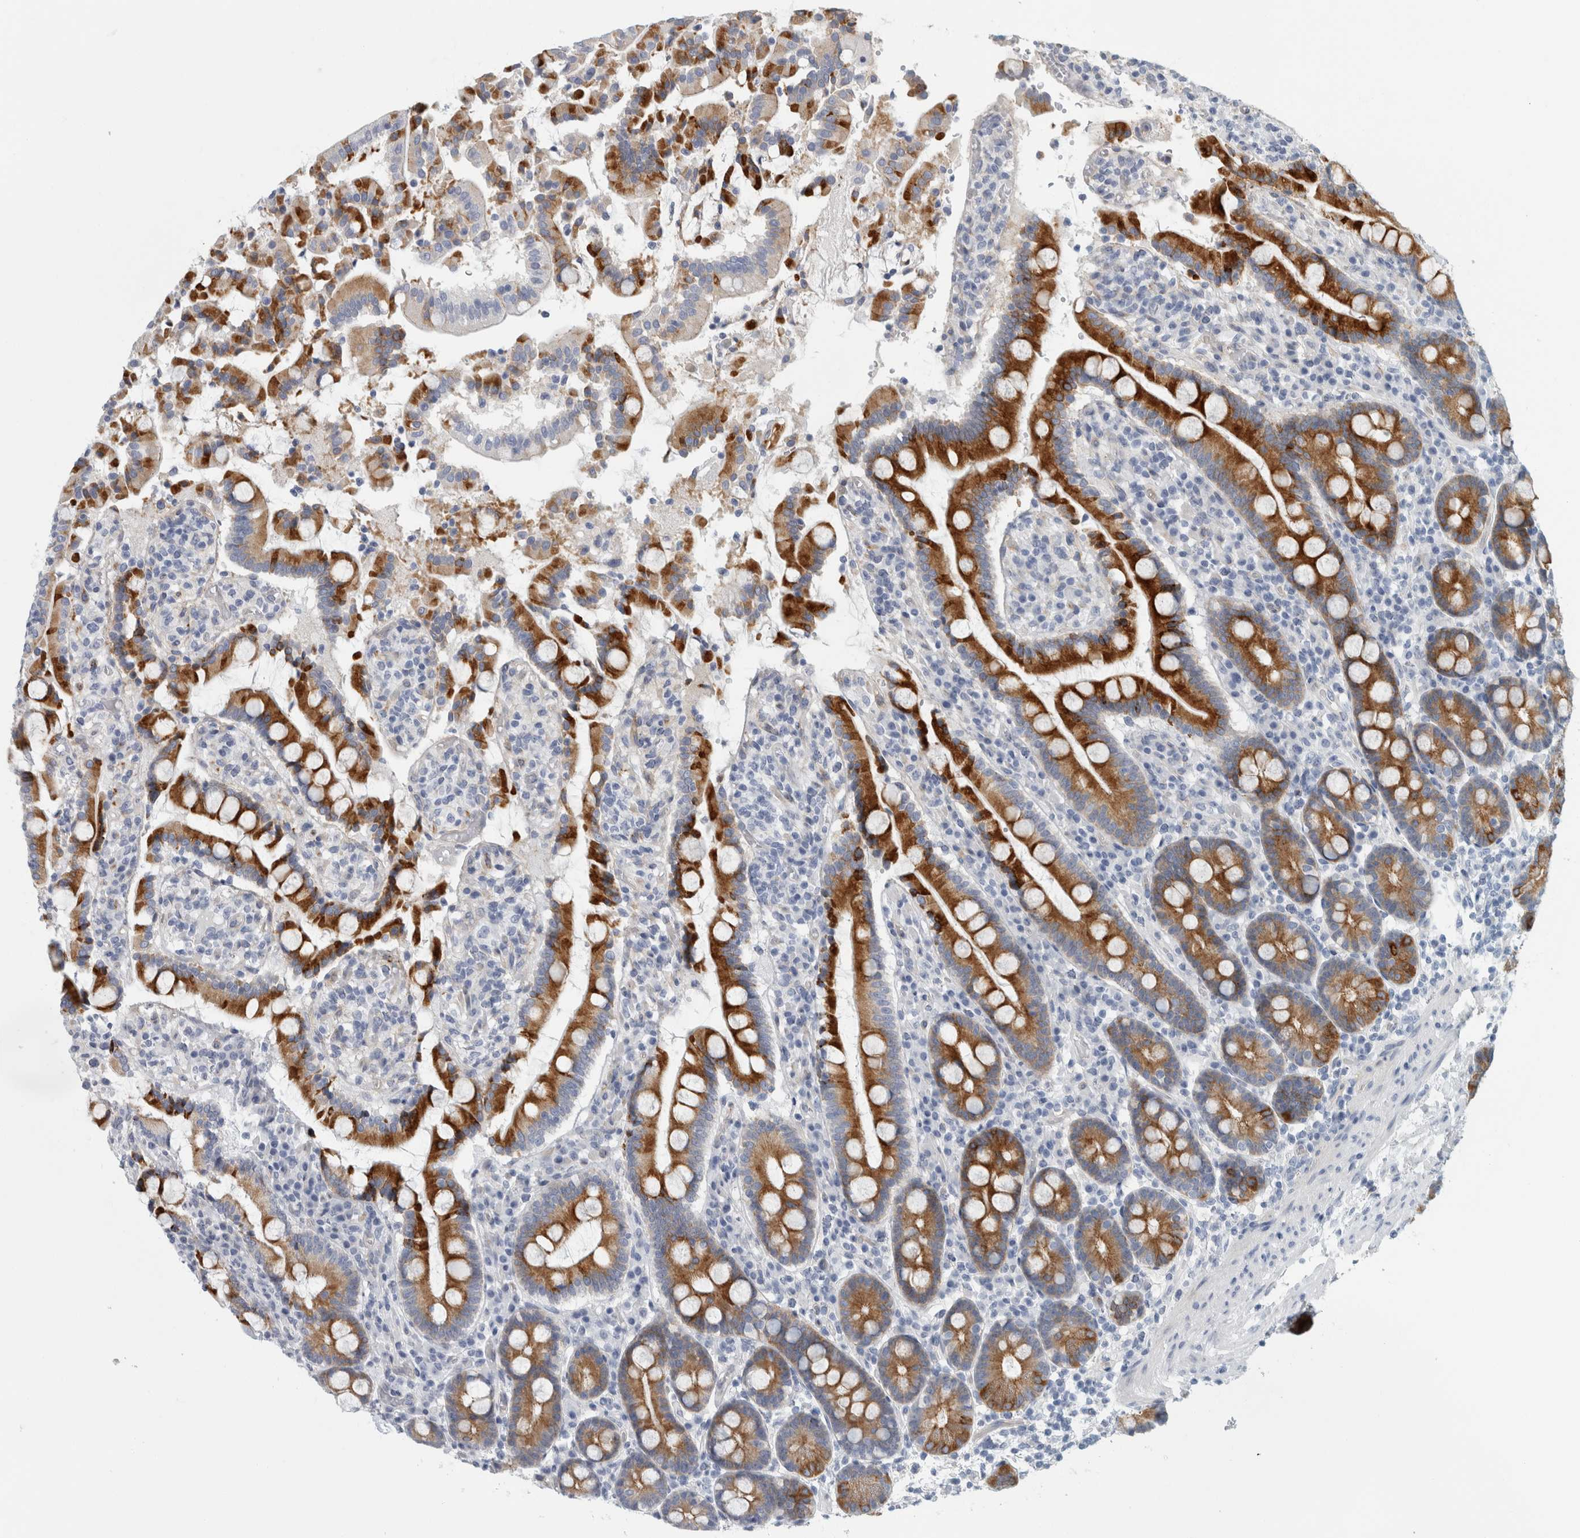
{"staining": {"intensity": "strong", "quantity": ">75%", "location": "cytoplasmic/membranous"}, "tissue": "duodenum", "cell_type": "Glandular cells", "image_type": "normal", "snomed": [{"axis": "morphology", "description": "Normal tissue, NOS"}, {"axis": "topography", "description": "Small intestine, NOS"}], "caption": "IHC histopathology image of benign duodenum: human duodenum stained using immunohistochemistry (IHC) displays high levels of strong protein expression localized specifically in the cytoplasmic/membranous of glandular cells, appearing as a cytoplasmic/membranous brown color.", "gene": "B3GNT3", "patient": {"sex": "female", "age": 71}}